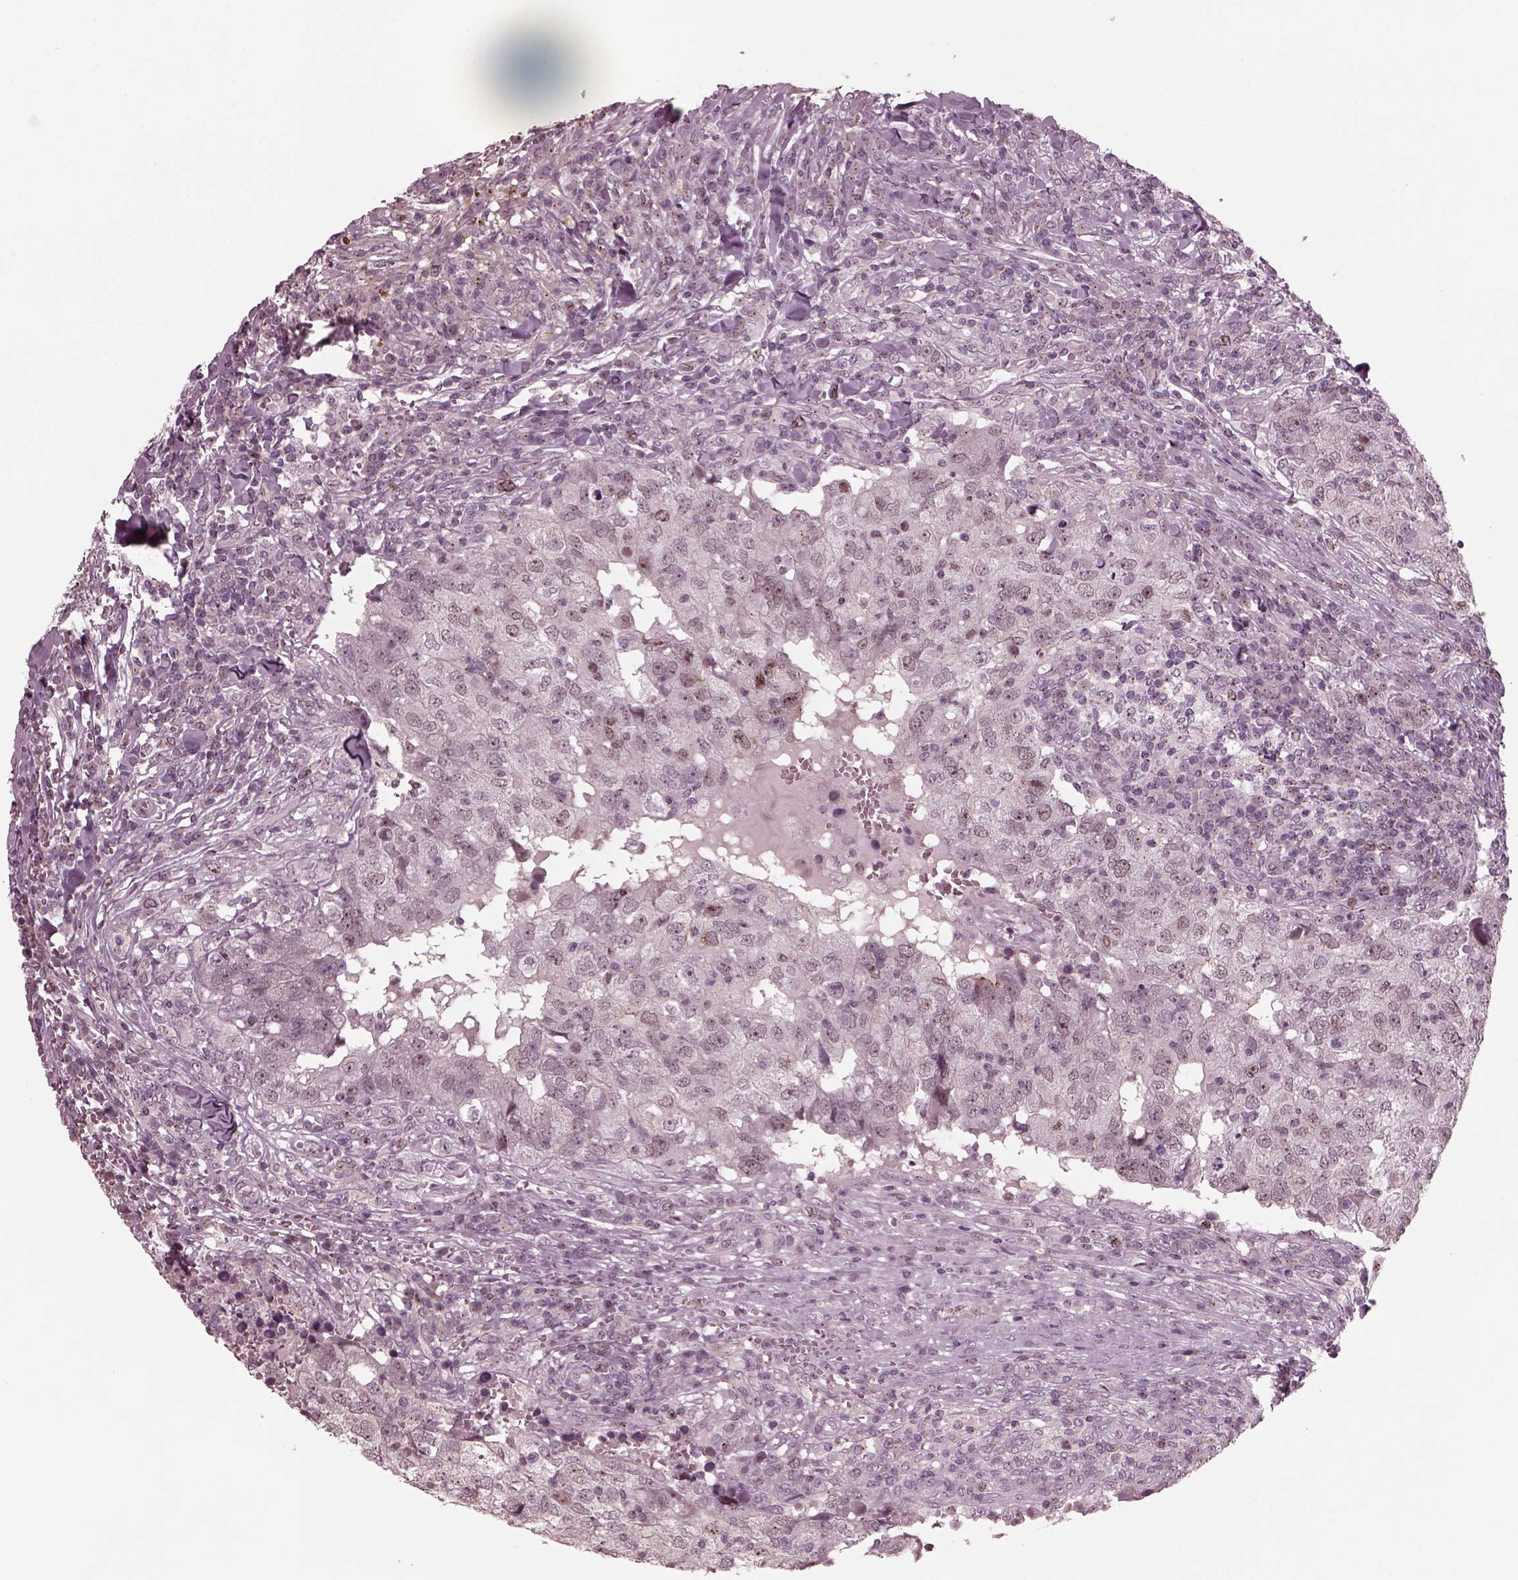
{"staining": {"intensity": "negative", "quantity": "none", "location": "none"}, "tissue": "breast cancer", "cell_type": "Tumor cells", "image_type": "cancer", "snomed": [{"axis": "morphology", "description": "Duct carcinoma"}, {"axis": "topography", "description": "Breast"}], "caption": "A high-resolution histopathology image shows IHC staining of intraductal carcinoma (breast), which demonstrates no significant positivity in tumor cells.", "gene": "SAXO1", "patient": {"sex": "female", "age": 30}}